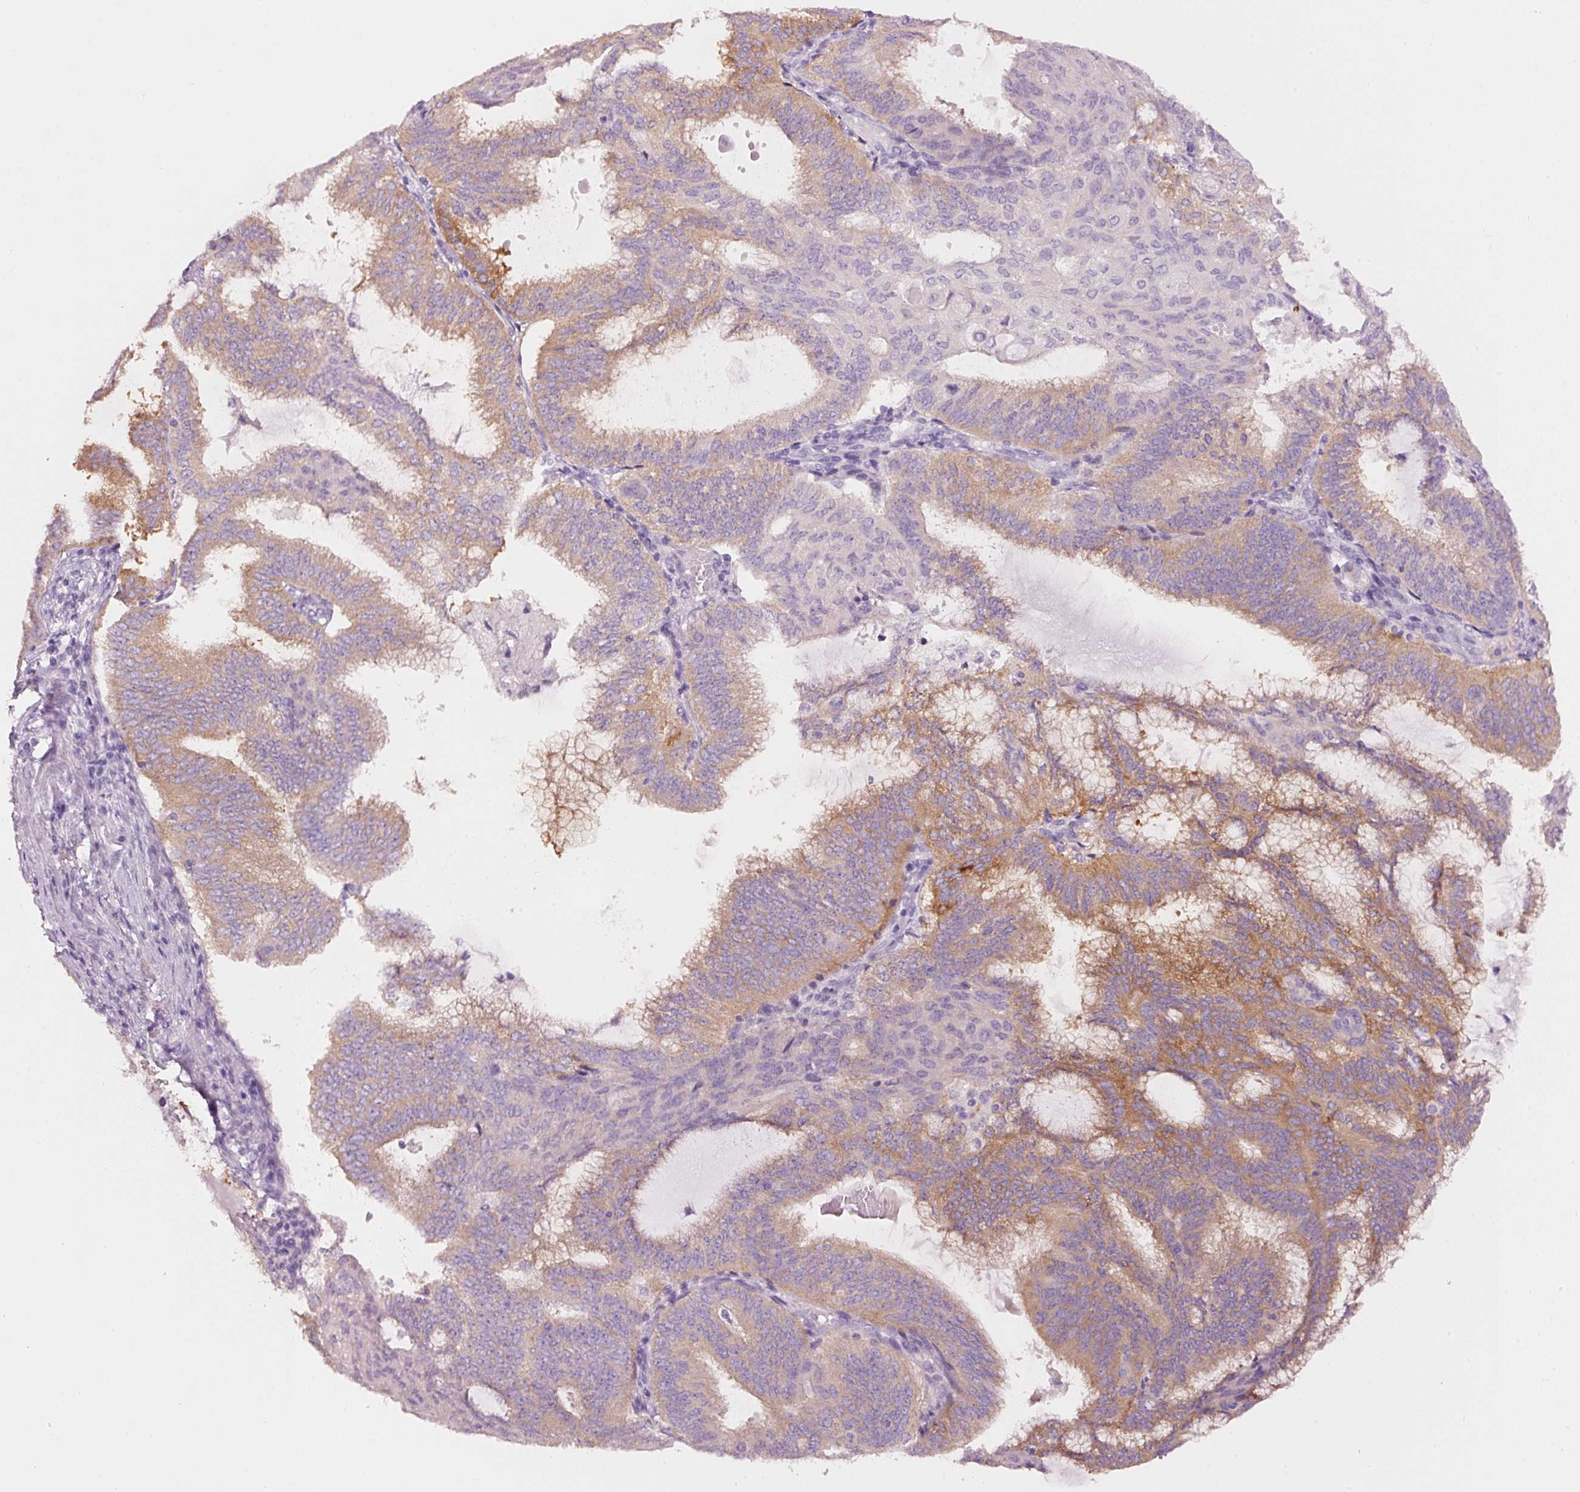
{"staining": {"intensity": "strong", "quantity": "25%-75%", "location": "cytoplasmic/membranous"}, "tissue": "endometrial cancer", "cell_type": "Tumor cells", "image_type": "cancer", "snomed": [{"axis": "morphology", "description": "Adenocarcinoma, NOS"}, {"axis": "topography", "description": "Endometrium"}], "caption": "Protein analysis of adenocarcinoma (endometrial) tissue displays strong cytoplasmic/membranous expression in about 25%-75% of tumor cells. (Stains: DAB in brown, nuclei in blue, Microscopy: brightfield microscopy at high magnification).", "gene": "PDXDC1", "patient": {"sex": "female", "age": 49}}